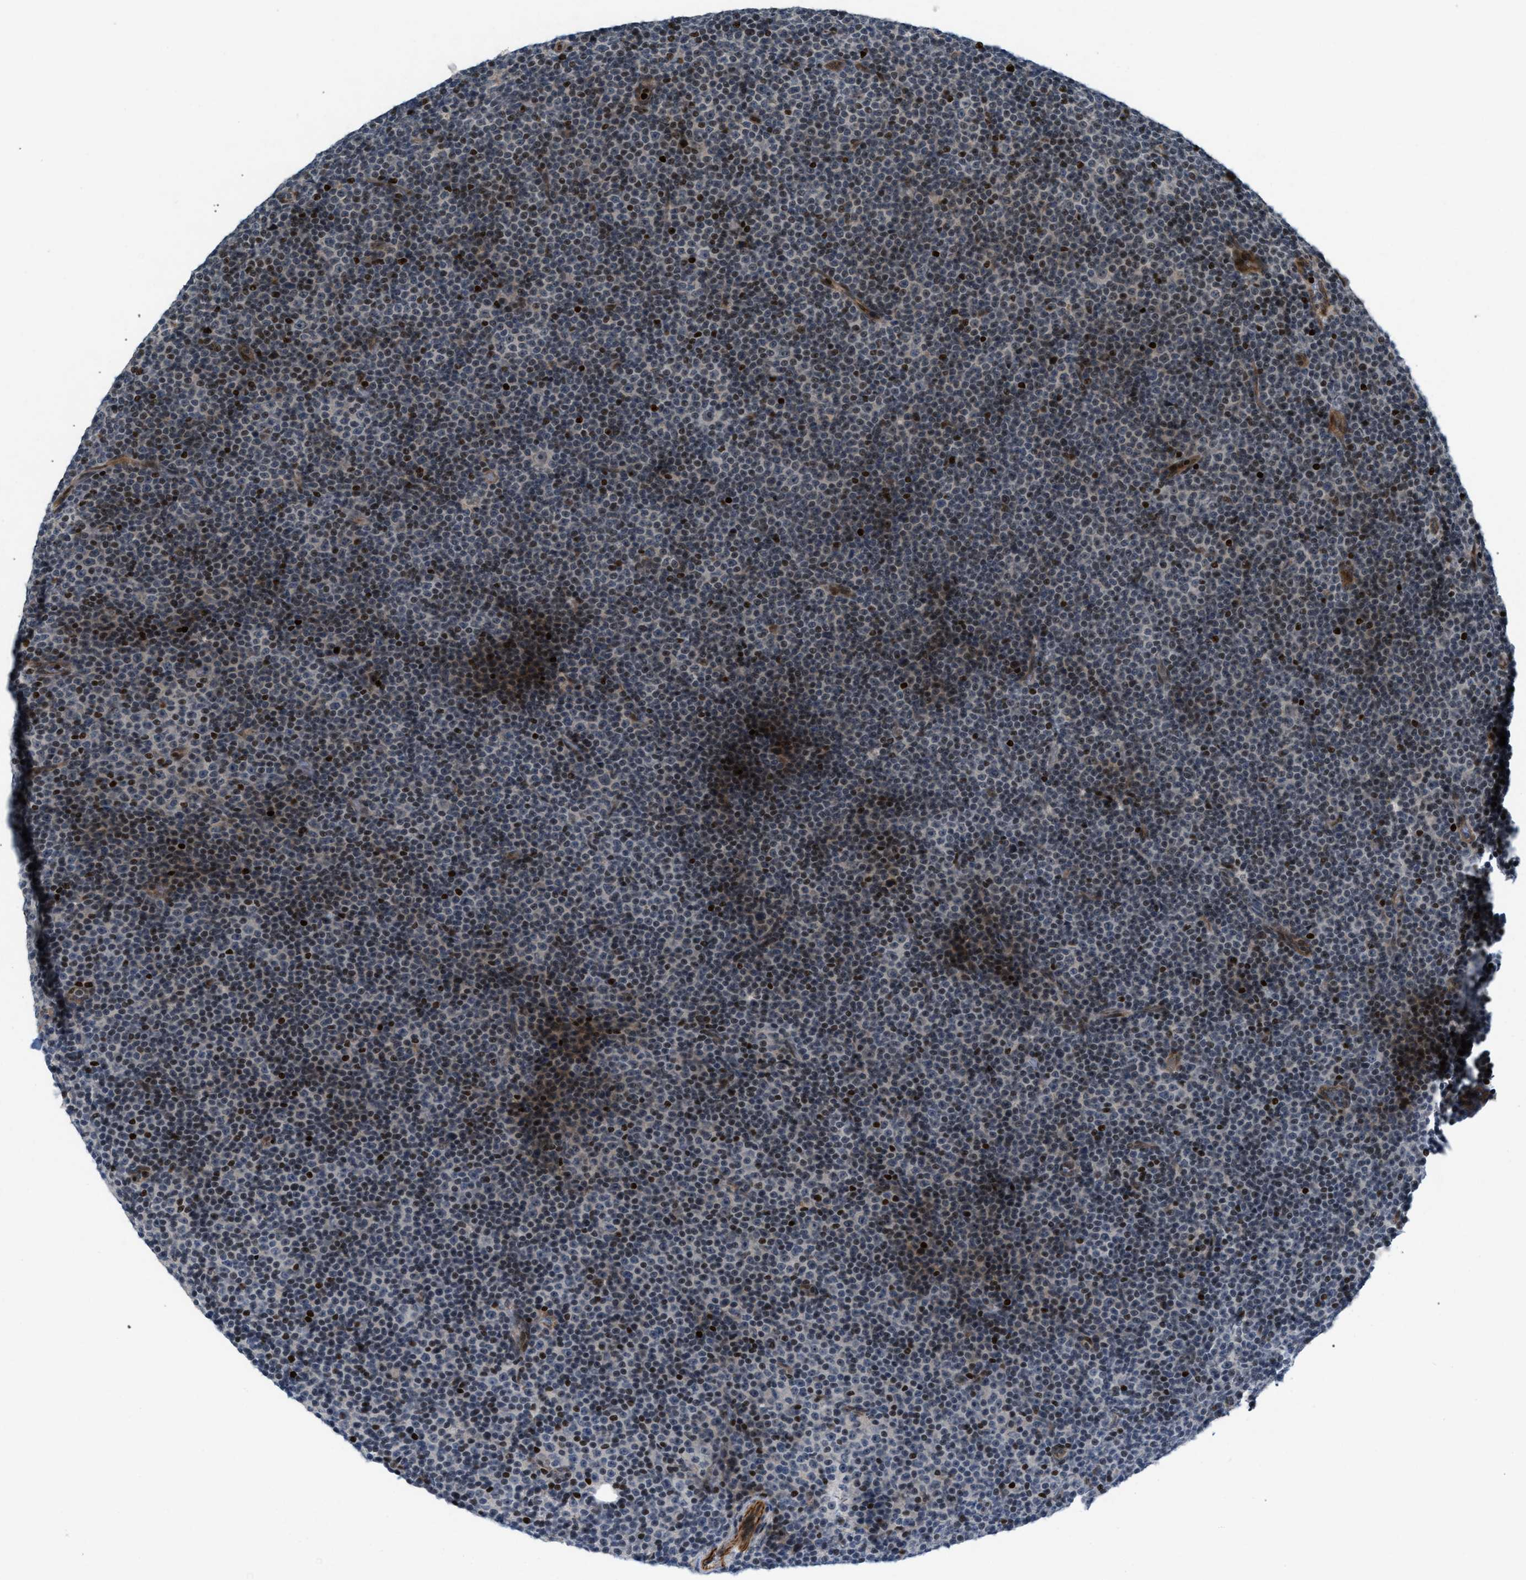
{"staining": {"intensity": "weak", "quantity": "25%-75%", "location": "nuclear"}, "tissue": "lymphoma", "cell_type": "Tumor cells", "image_type": "cancer", "snomed": [{"axis": "morphology", "description": "Malignant lymphoma, non-Hodgkin's type, Low grade"}, {"axis": "topography", "description": "Lymph node"}], "caption": "Low-grade malignant lymphoma, non-Hodgkin's type tissue reveals weak nuclear positivity in approximately 25%-75% of tumor cells, visualized by immunohistochemistry.", "gene": "ZNF276", "patient": {"sex": "female", "age": 67}}